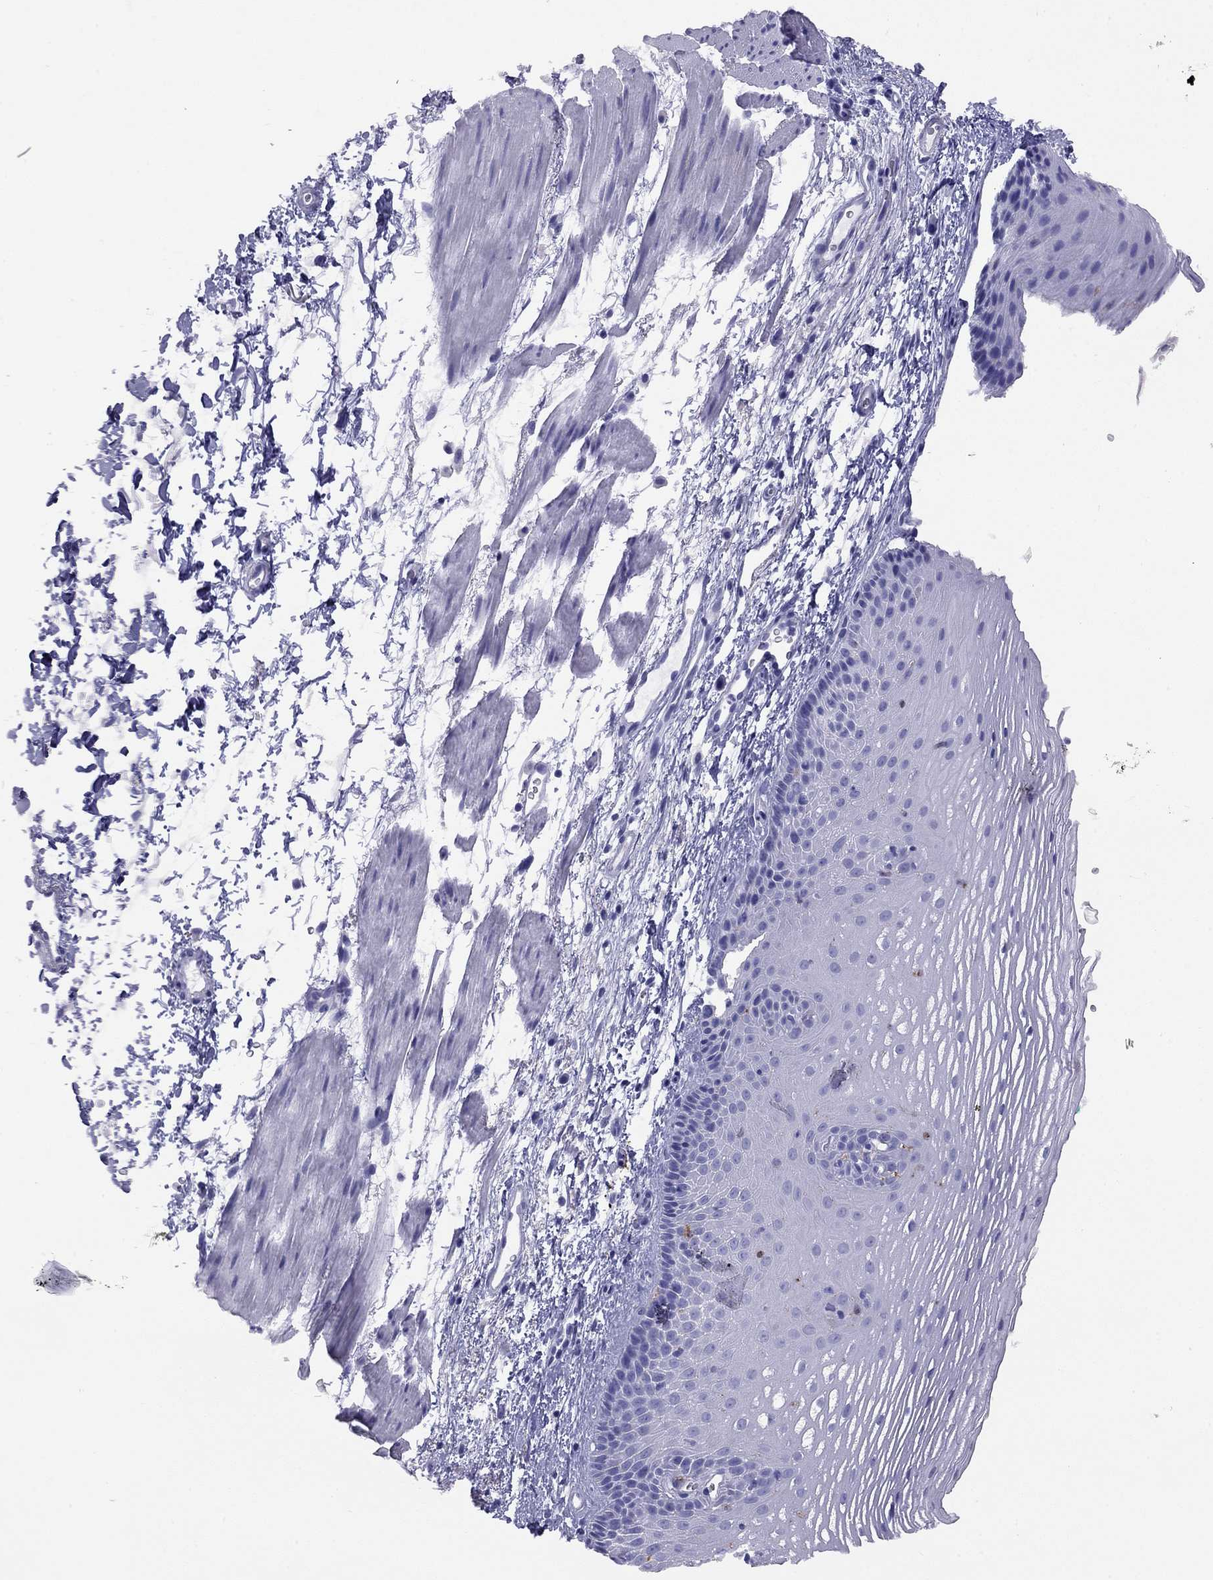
{"staining": {"intensity": "negative", "quantity": "none", "location": "none"}, "tissue": "esophagus", "cell_type": "Squamous epithelial cells", "image_type": "normal", "snomed": [{"axis": "morphology", "description": "Normal tissue, NOS"}, {"axis": "topography", "description": "Esophagus"}], "caption": "This is an immunohistochemistry photomicrograph of normal human esophagus. There is no positivity in squamous epithelial cells.", "gene": "HLA", "patient": {"sex": "male", "age": 76}}